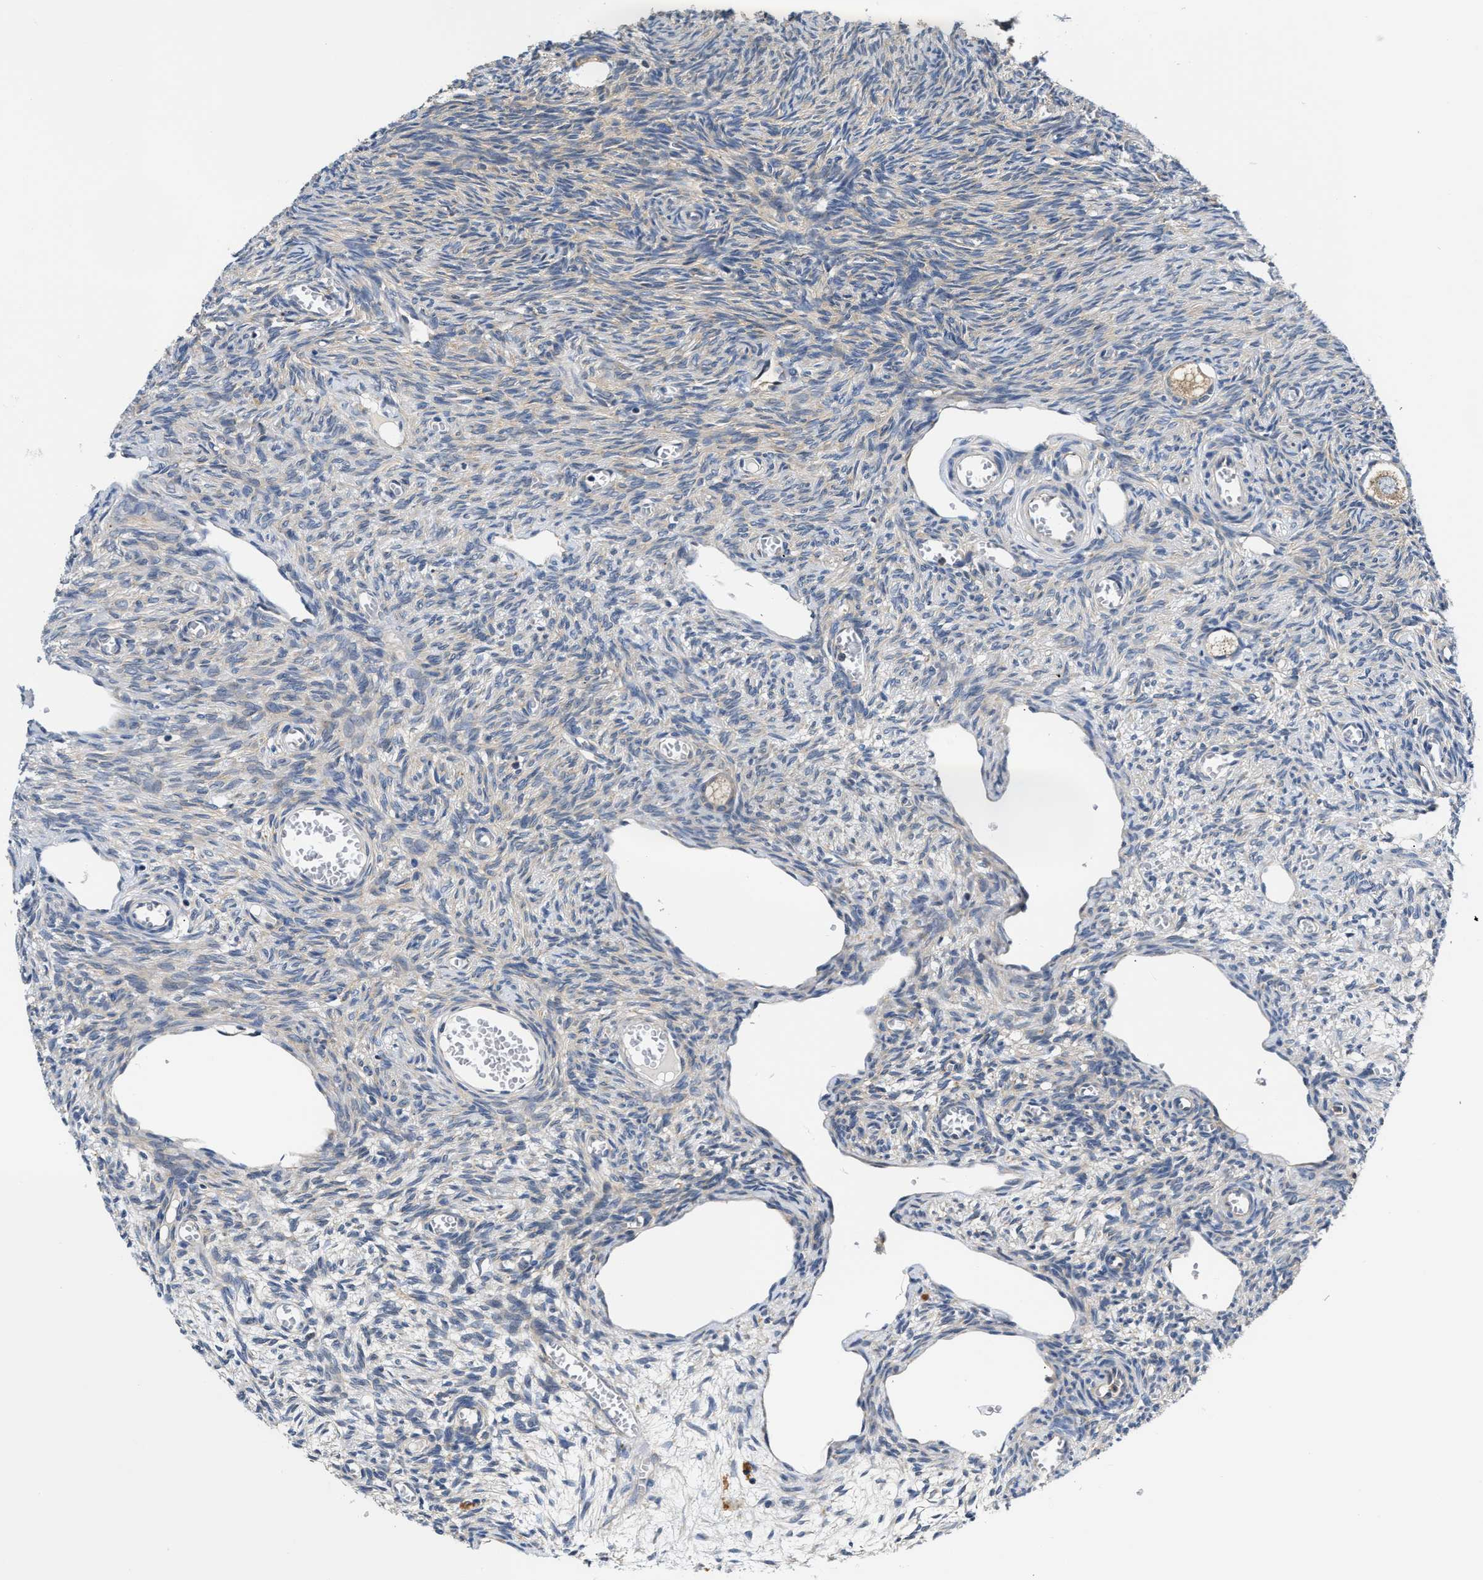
{"staining": {"intensity": "weak", "quantity": ">75%", "location": "cytoplasmic/membranous"}, "tissue": "ovary", "cell_type": "Follicle cells", "image_type": "normal", "snomed": [{"axis": "morphology", "description": "Normal tissue, NOS"}, {"axis": "topography", "description": "Ovary"}], "caption": "High-magnification brightfield microscopy of normal ovary stained with DAB (3,3'-diaminobenzidine) (brown) and counterstained with hematoxylin (blue). follicle cells exhibit weak cytoplasmic/membranous expression is appreciated in approximately>75% of cells. (DAB (3,3'-diaminobenzidine) IHC, brown staining for protein, blue staining for nuclei).", "gene": "FAM185A", "patient": {"sex": "female", "age": 27}}